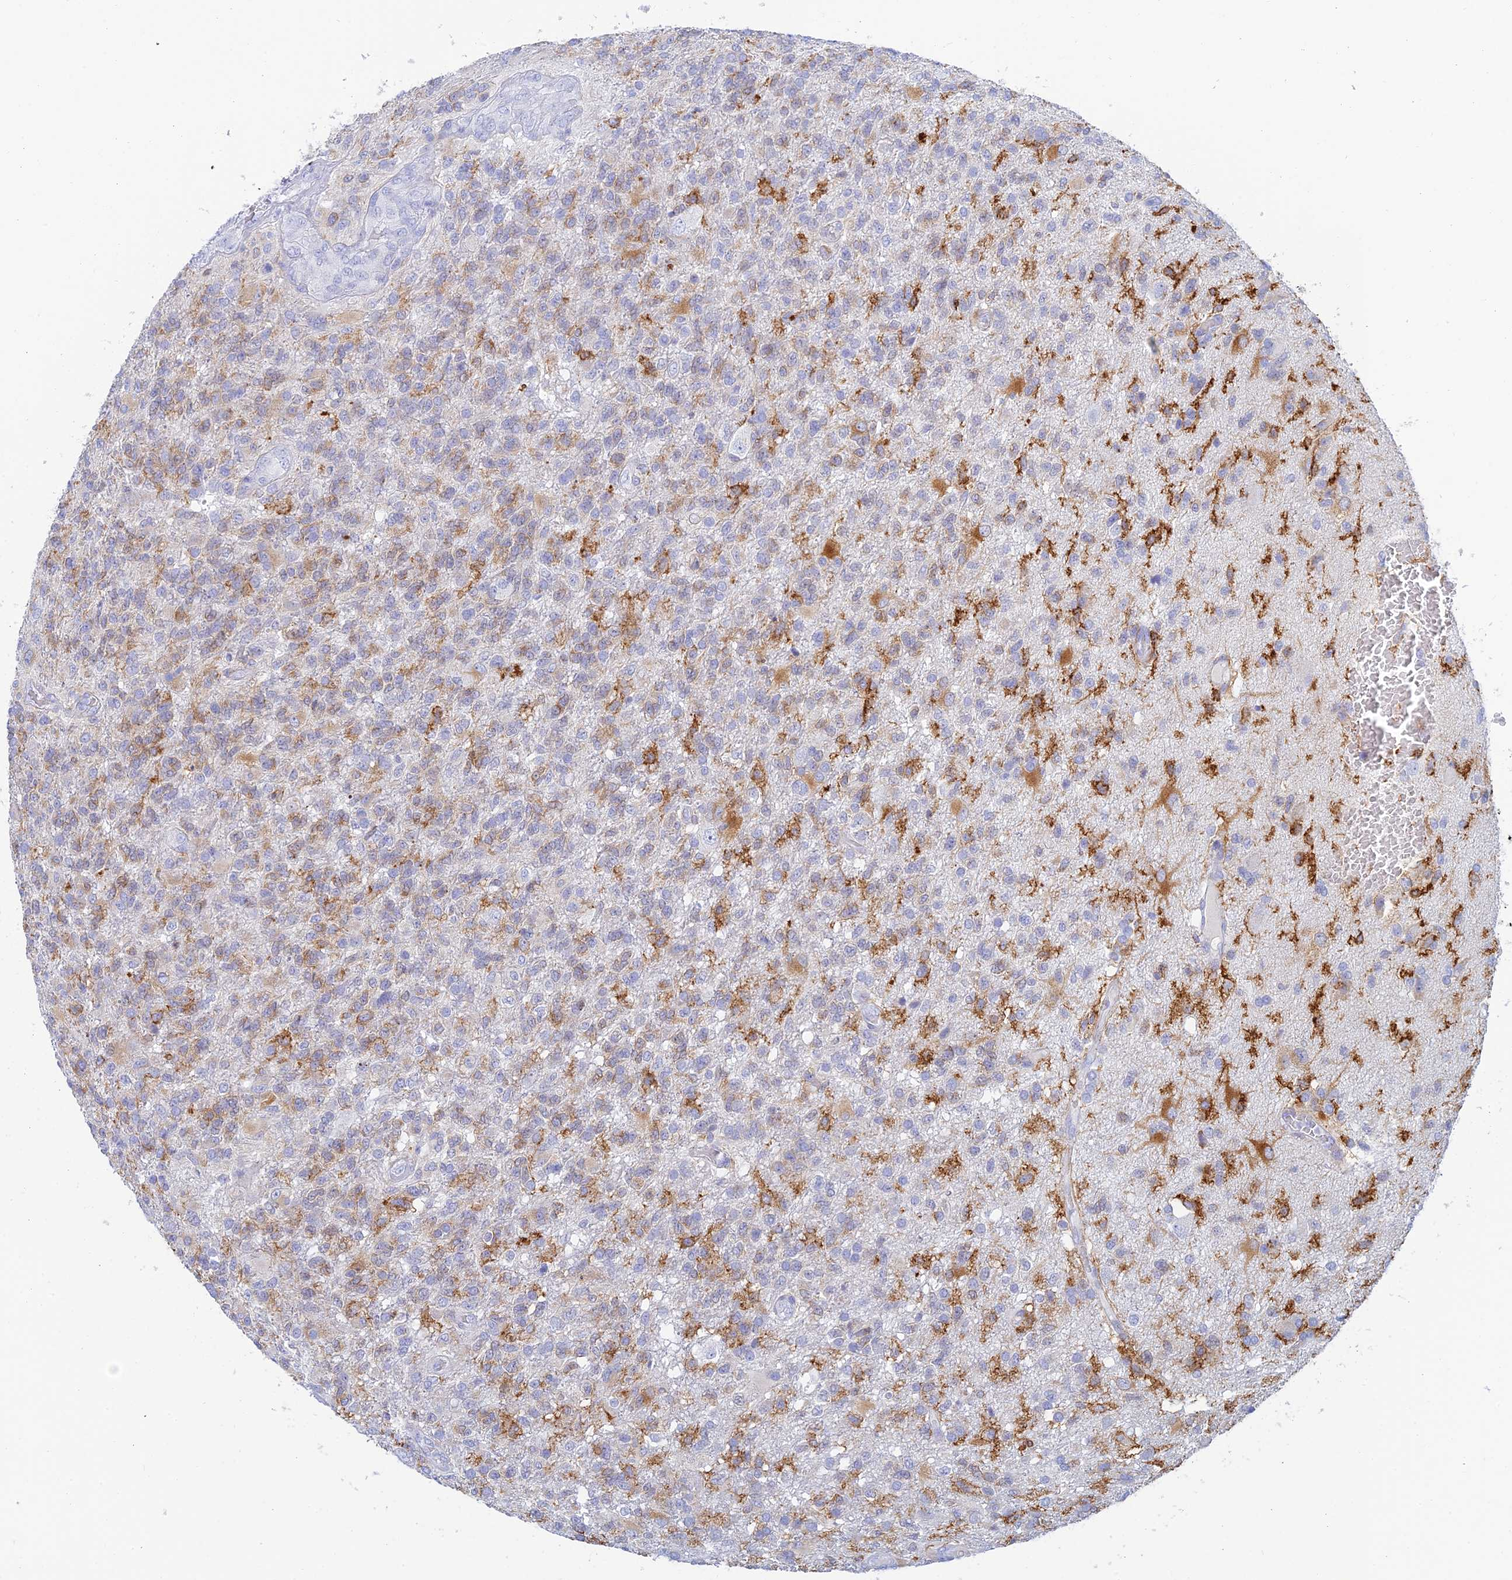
{"staining": {"intensity": "negative", "quantity": "none", "location": "none"}, "tissue": "glioma", "cell_type": "Tumor cells", "image_type": "cancer", "snomed": [{"axis": "morphology", "description": "Glioma, malignant, High grade"}, {"axis": "topography", "description": "Brain"}], "caption": "Immunohistochemistry (IHC) histopathology image of malignant glioma (high-grade) stained for a protein (brown), which exhibits no expression in tumor cells. The staining was performed using DAB to visualize the protein expression in brown, while the nuclei were stained in blue with hematoxylin (Magnification: 20x).", "gene": "CEP152", "patient": {"sex": "male", "age": 56}}